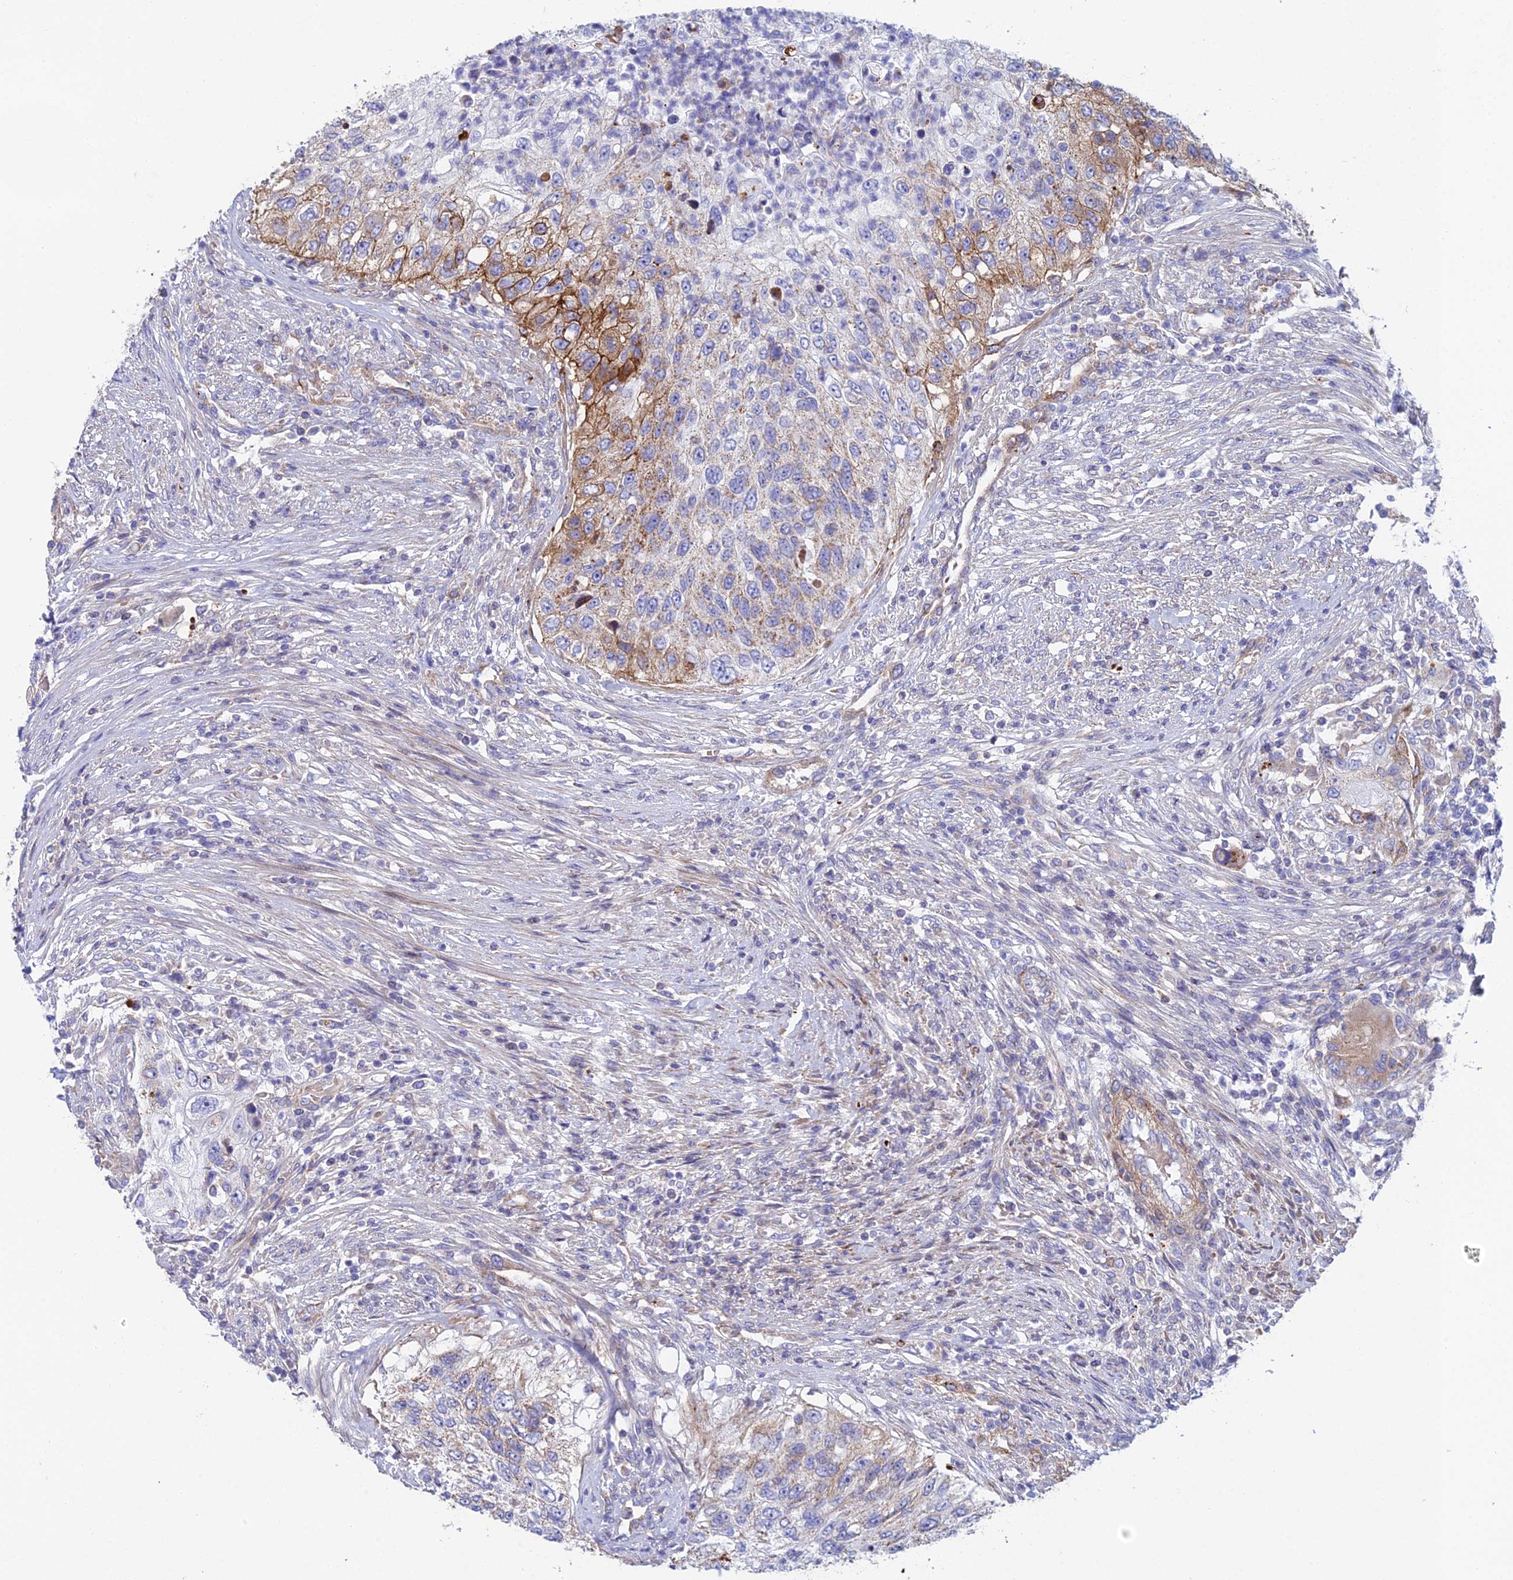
{"staining": {"intensity": "moderate", "quantity": "<25%", "location": "cytoplasmic/membranous"}, "tissue": "urothelial cancer", "cell_type": "Tumor cells", "image_type": "cancer", "snomed": [{"axis": "morphology", "description": "Urothelial carcinoma, High grade"}, {"axis": "topography", "description": "Urinary bladder"}], "caption": "Protein positivity by immunohistochemistry (IHC) demonstrates moderate cytoplasmic/membranous expression in approximately <25% of tumor cells in high-grade urothelial carcinoma. (Stains: DAB (3,3'-diaminobenzidine) in brown, nuclei in blue, Microscopy: brightfield microscopy at high magnification).", "gene": "CSPG4", "patient": {"sex": "female", "age": 60}}